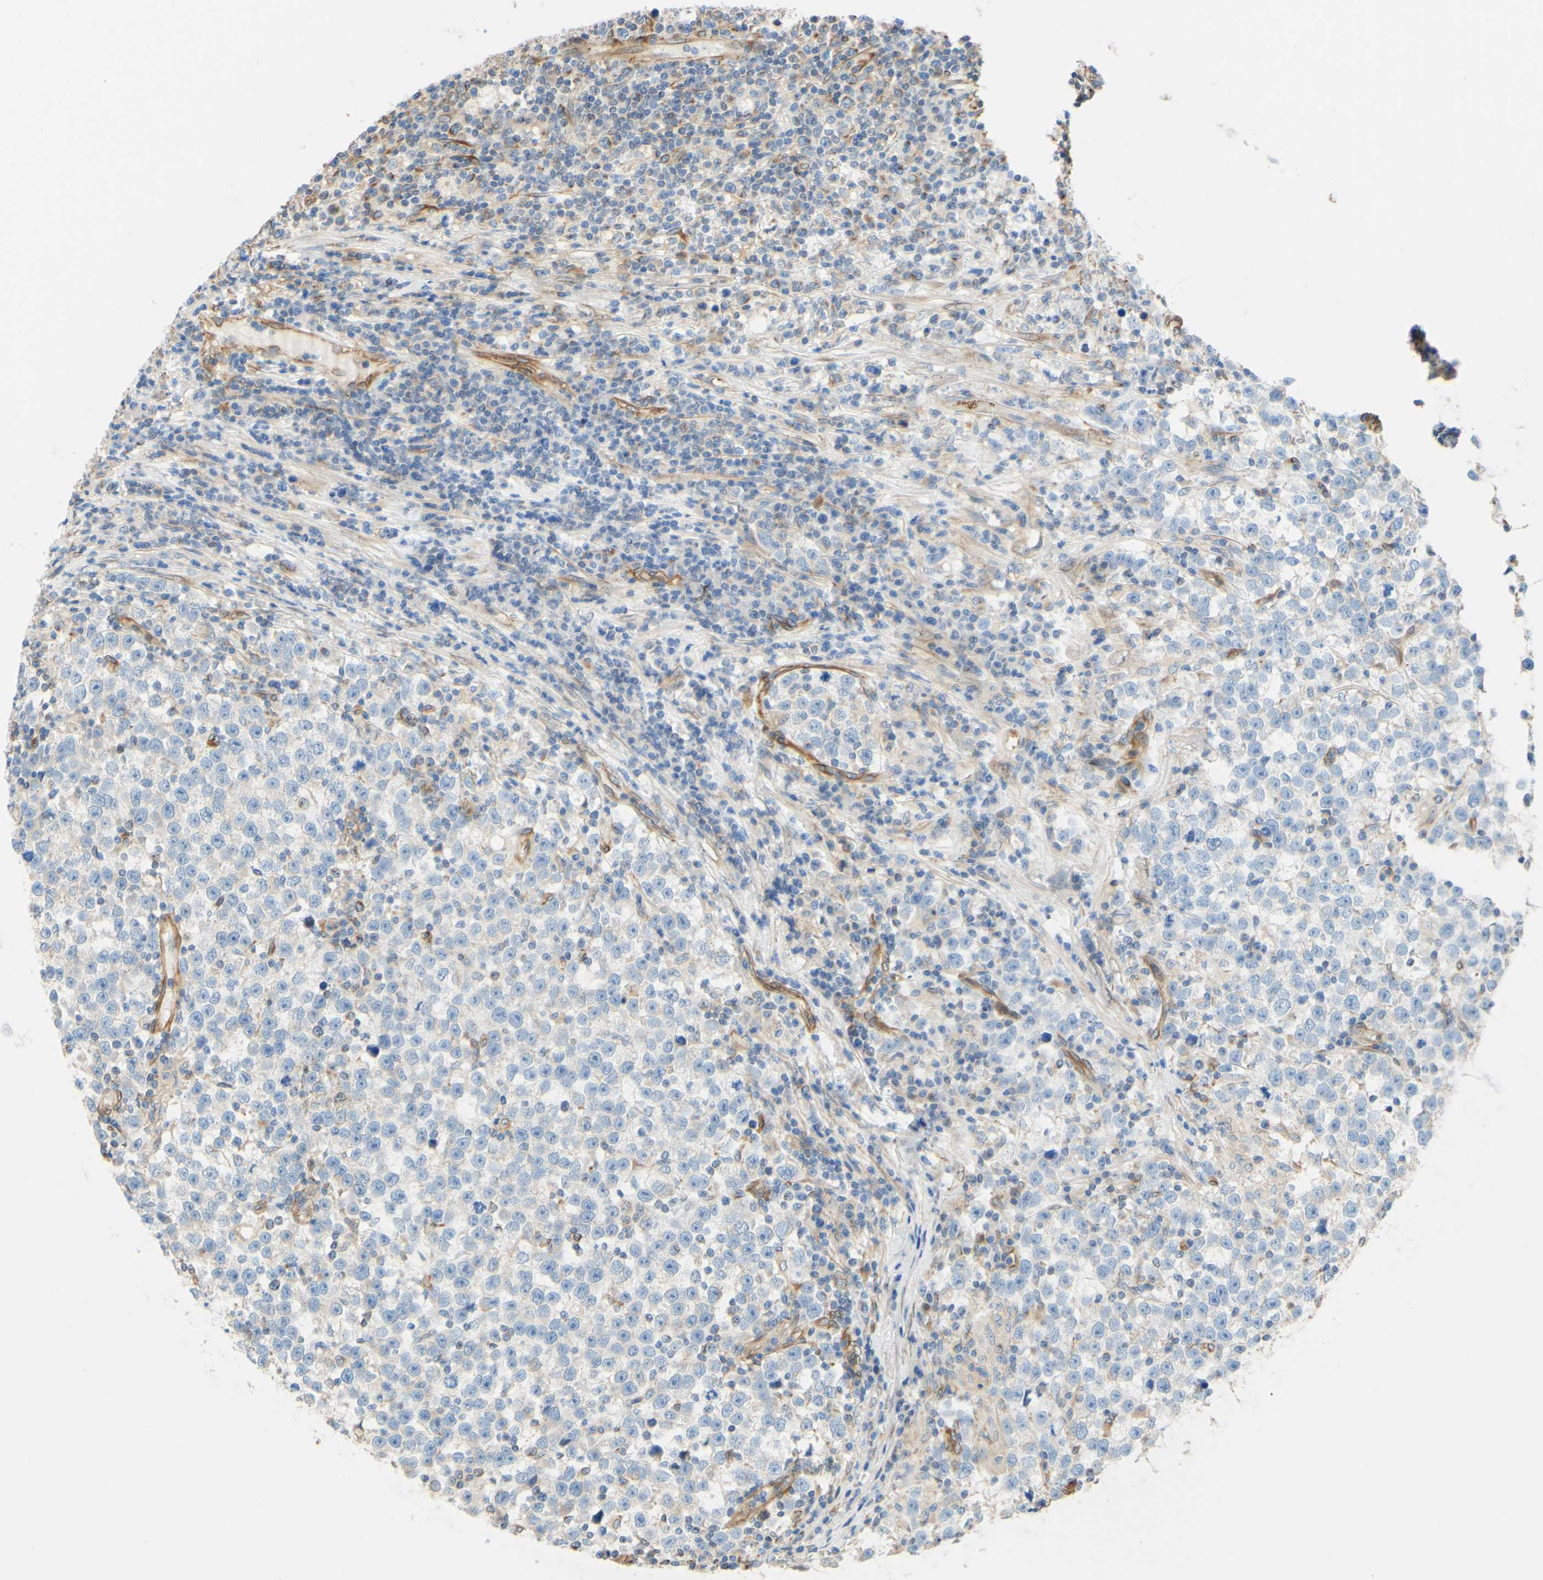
{"staining": {"intensity": "negative", "quantity": "none", "location": "none"}, "tissue": "testis cancer", "cell_type": "Tumor cells", "image_type": "cancer", "snomed": [{"axis": "morphology", "description": "Seminoma, NOS"}, {"axis": "topography", "description": "Testis"}], "caption": "A photomicrograph of human testis seminoma is negative for staining in tumor cells.", "gene": "ENDOD1", "patient": {"sex": "male", "age": 43}}